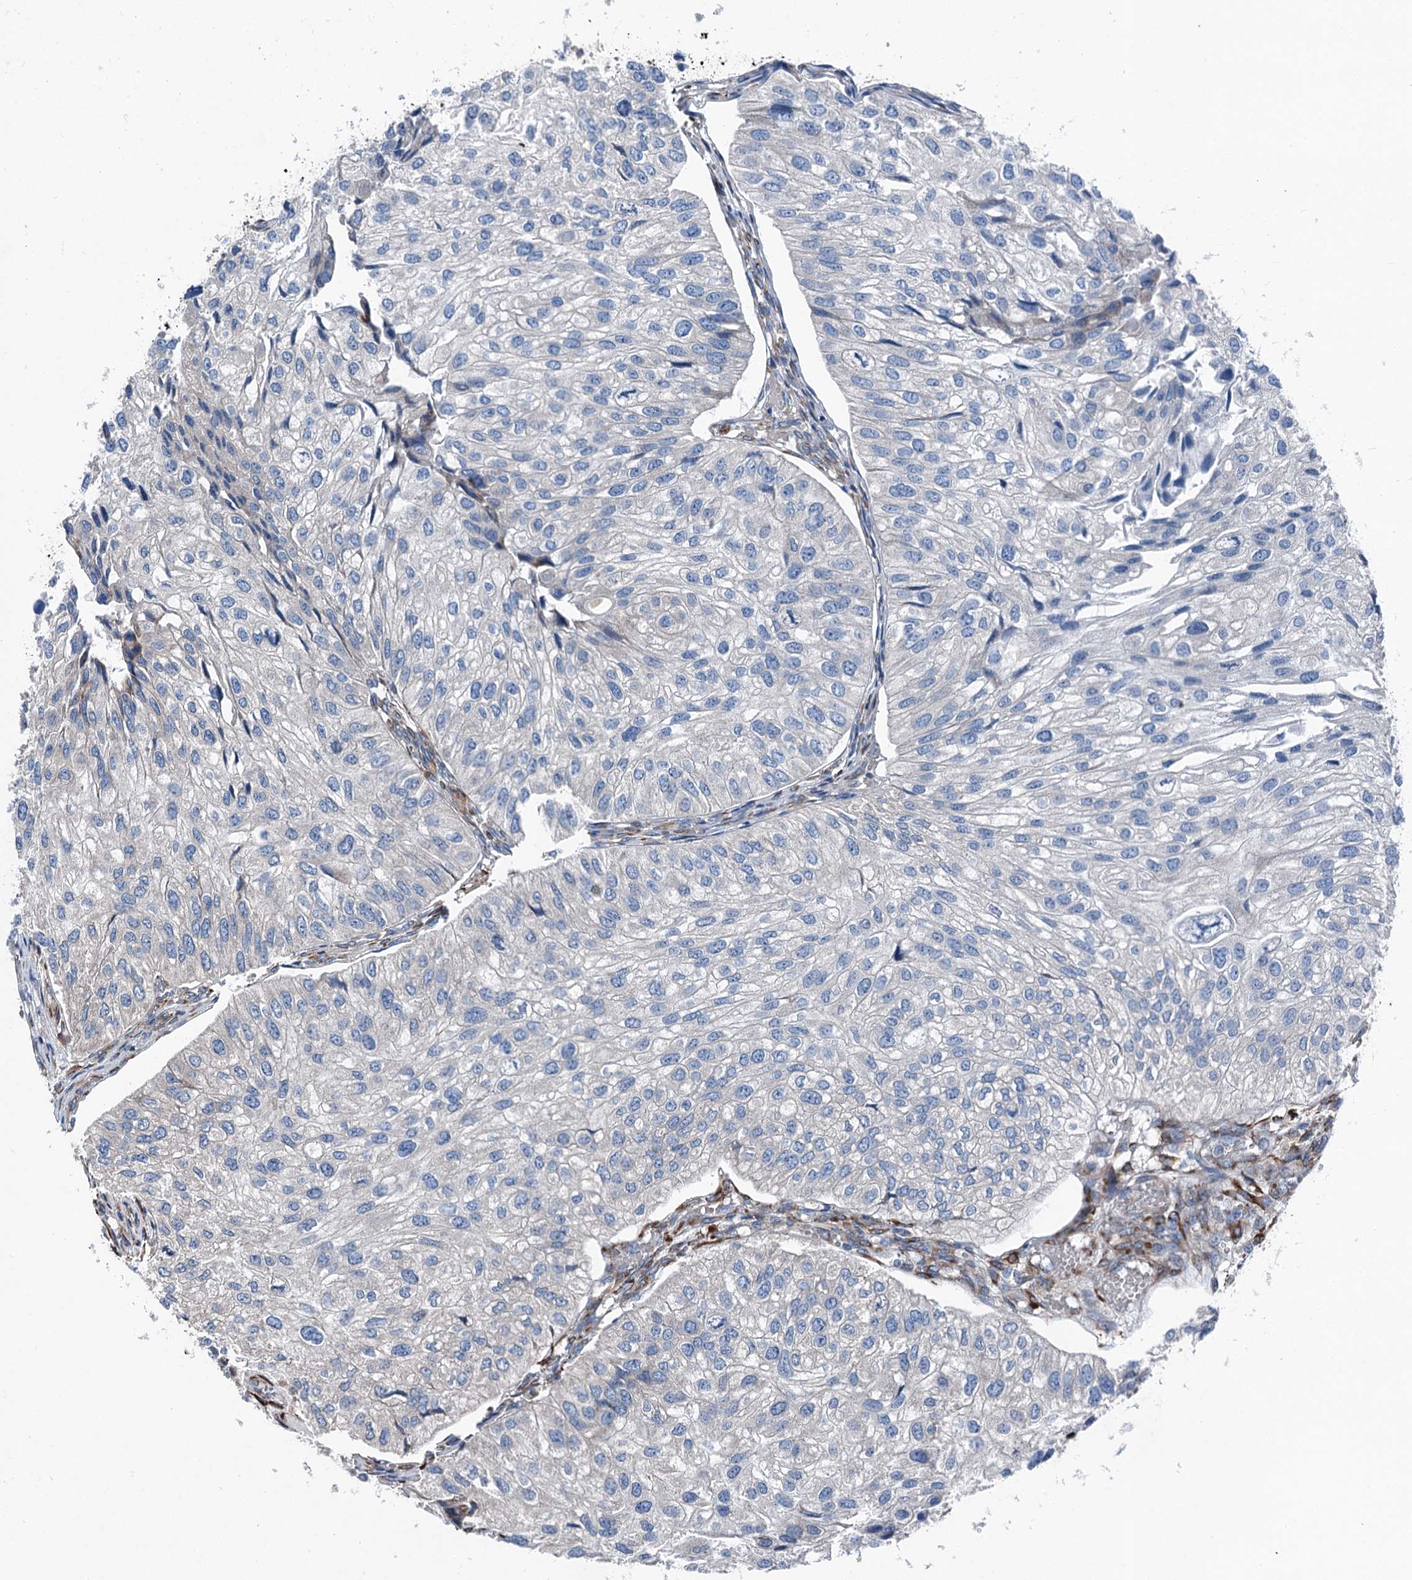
{"staining": {"intensity": "moderate", "quantity": "<25%", "location": "cytoplasmic/membranous"}, "tissue": "urothelial cancer", "cell_type": "Tumor cells", "image_type": "cancer", "snomed": [{"axis": "morphology", "description": "Urothelial carcinoma, Low grade"}, {"axis": "topography", "description": "Urinary bladder"}], "caption": "Protein staining of urothelial cancer tissue demonstrates moderate cytoplasmic/membranous positivity in approximately <25% of tumor cells. (DAB IHC, brown staining for protein, blue staining for nuclei).", "gene": "DDIAS", "patient": {"sex": "female", "age": 89}}